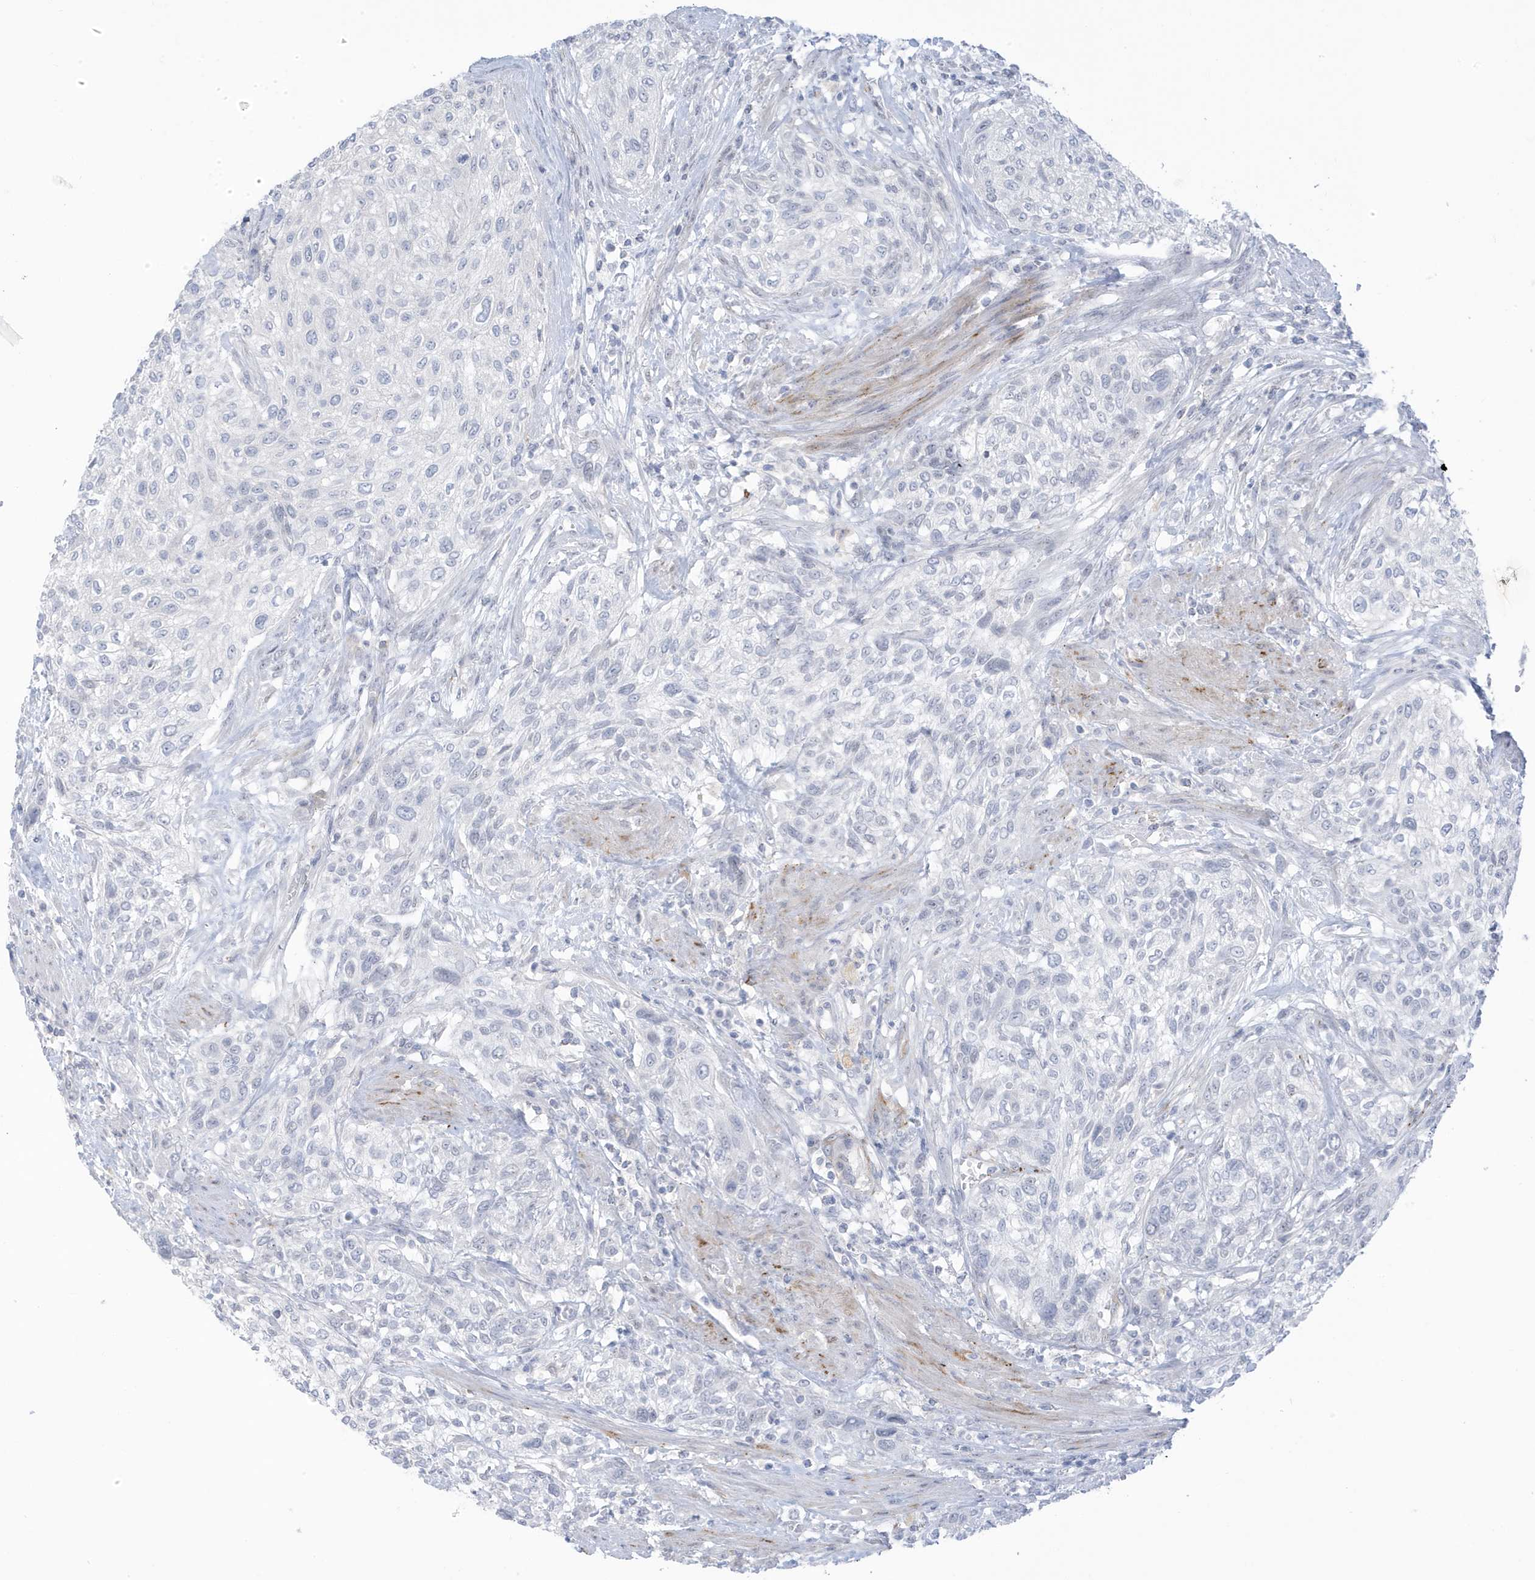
{"staining": {"intensity": "negative", "quantity": "none", "location": "none"}, "tissue": "urothelial cancer", "cell_type": "Tumor cells", "image_type": "cancer", "snomed": [{"axis": "morphology", "description": "Urothelial carcinoma, High grade"}, {"axis": "topography", "description": "Urinary bladder"}], "caption": "The micrograph reveals no staining of tumor cells in urothelial cancer.", "gene": "PERM1", "patient": {"sex": "male", "age": 35}}